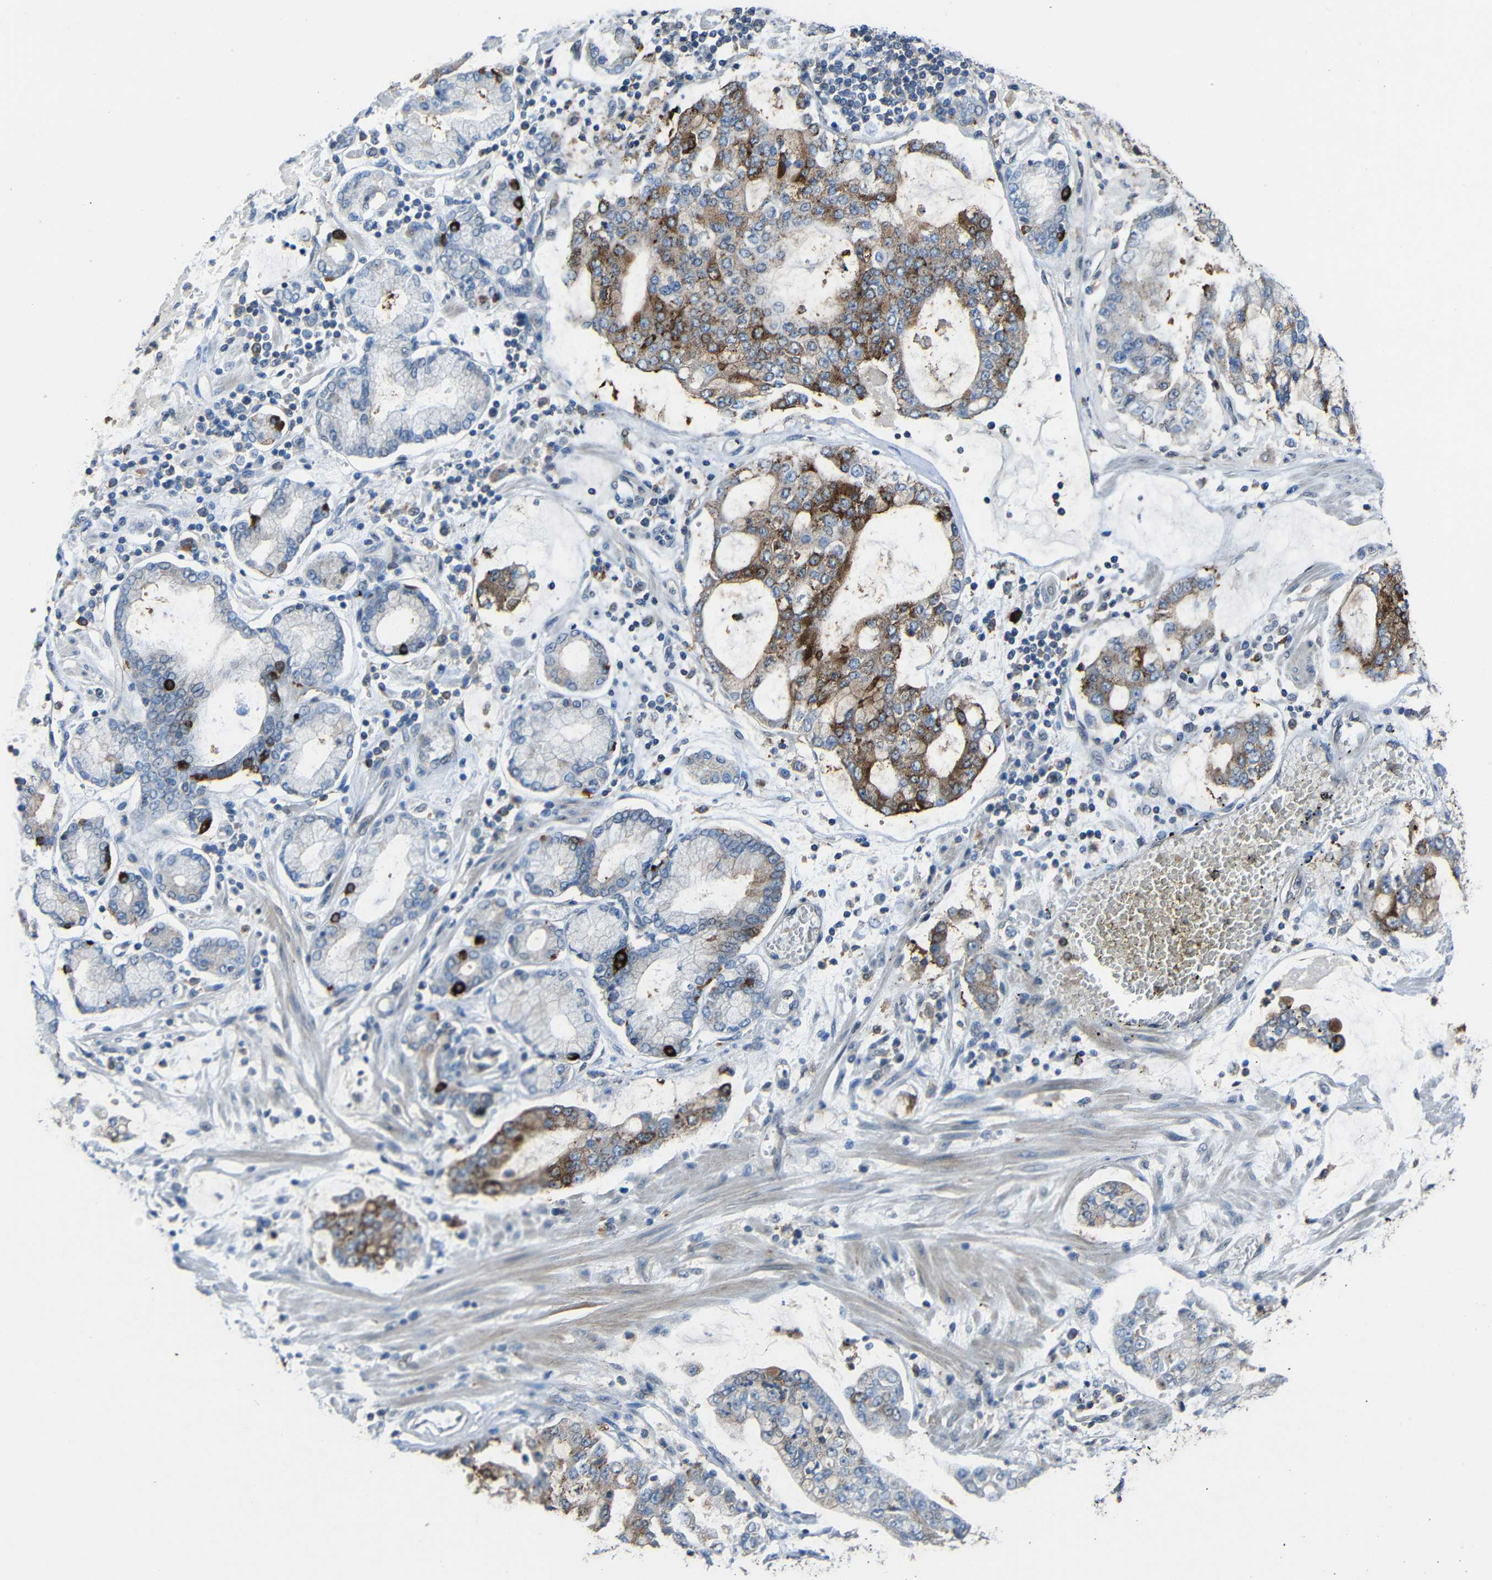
{"staining": {"intensity": "strong", "quantity": "25%-75%", "location": "cytoplasmic/membranous"}, "tissue": "stomach cancer", "cell_type": "Tumor cells", "image_type": "cancer", "snomed": [{"axis": "morphology", "description": "Adenocarcinoma, NOS"}, {"axis": "topography", "description": "Stomach"}], "caption": "An image showing strong cytoplasmic/membranous expression in approximately 25%-75% of tumor cells in stomach cancer, as visualized by brown immunohistochemical staining.", "gene": "DNAJC5", "patient": {"sex": "male", "age": 76}}